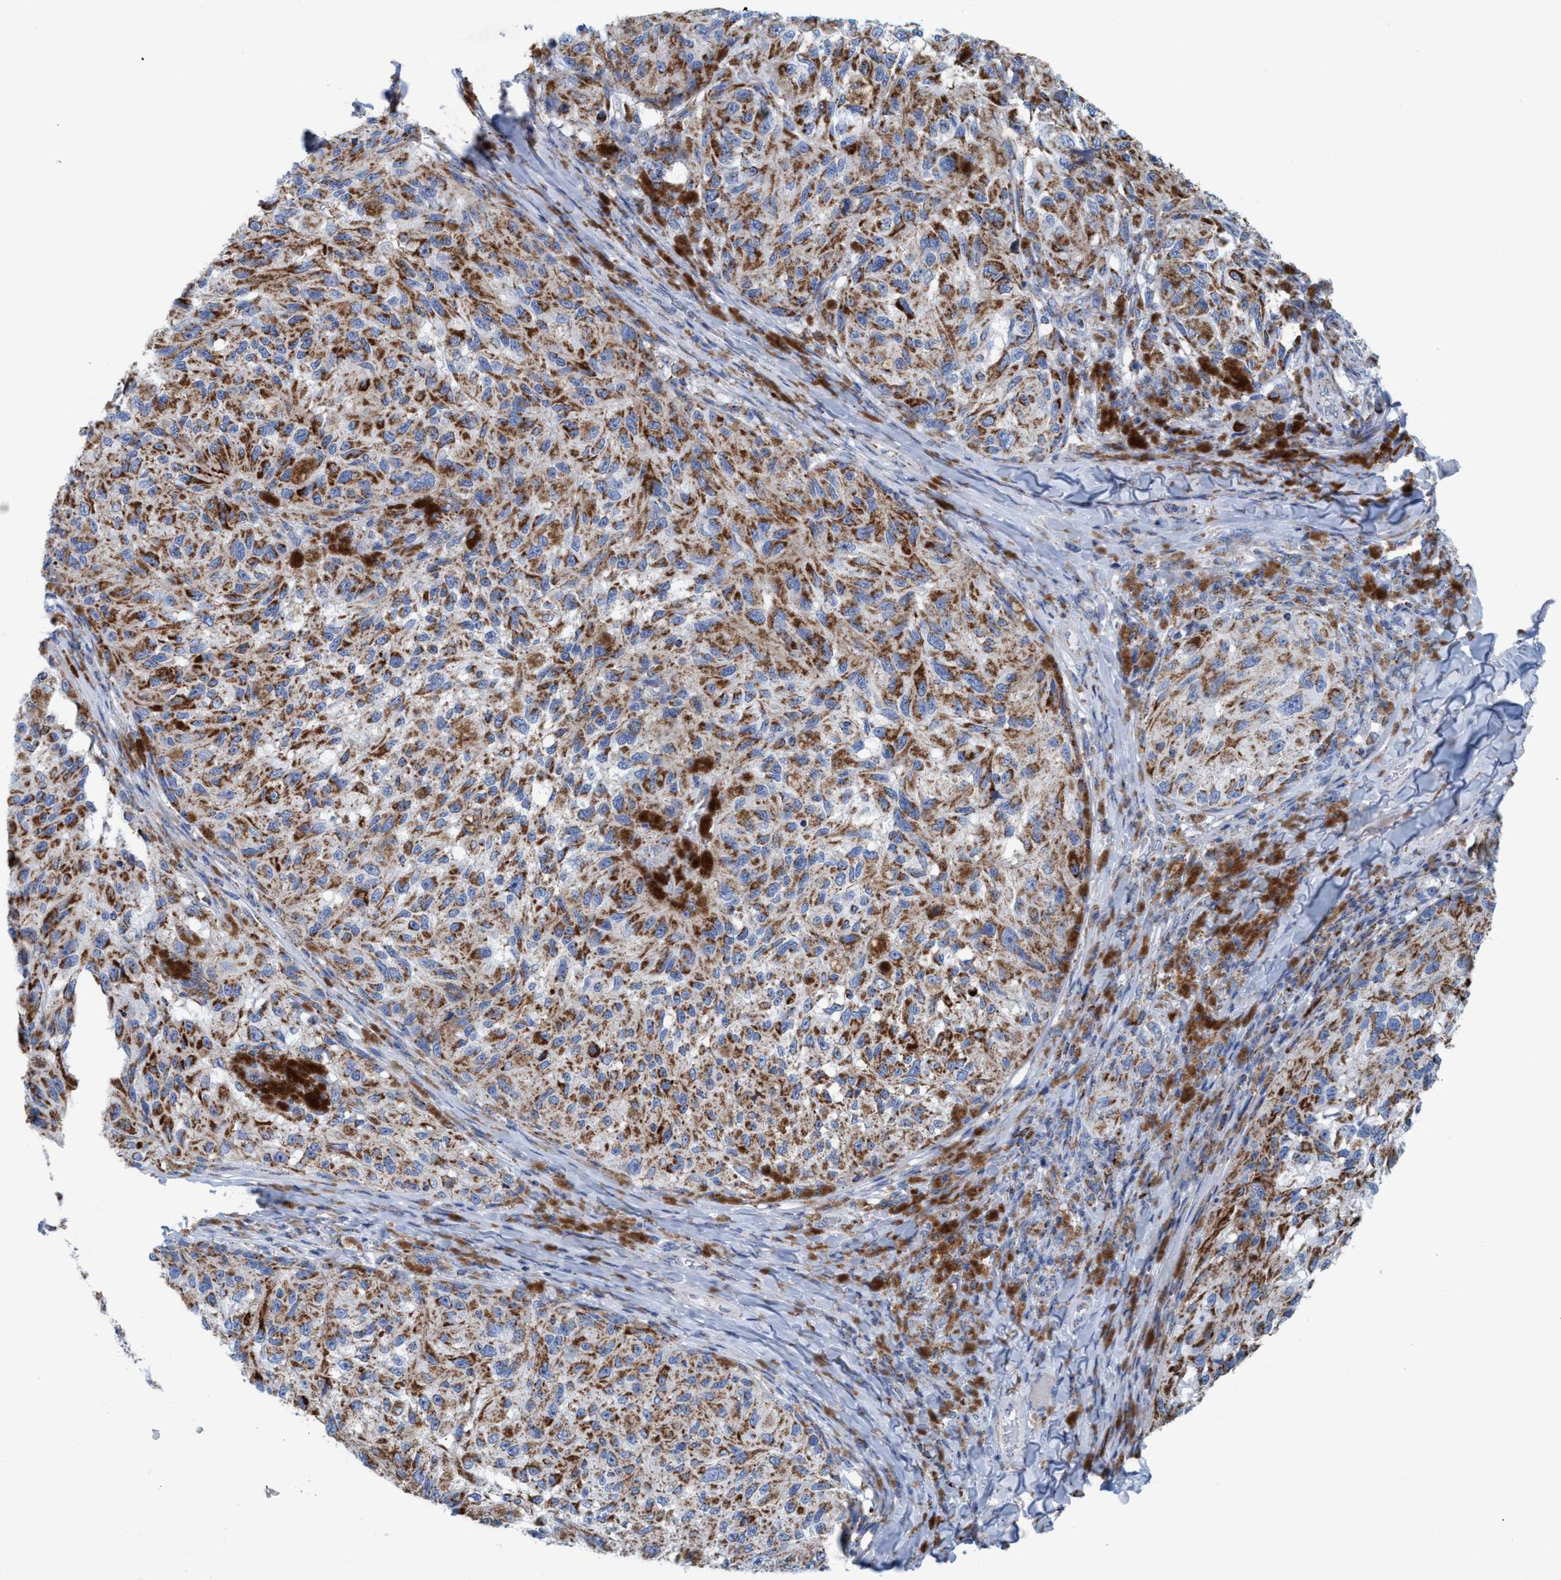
{"staining": {"intensity": "moderate", "quantity": ">75%", "location": "cytoplasmic/membranous"}, "tissue": "melanoma", "cell_type": "Tumor cells", "image_type": "cancer", "snomed": [{"axis": "morphology", "description": "Malignant melanoma, NOS"}, {"axis": "topography", "description": "Skin"}], "caption": "Protein staining of melanoma tissue demonstrates moderate cytoplasmic/membranous staining in about >75% of tumor cells.", "gene": "GGA3", "patient": {"sex": "female", "age": 73}}